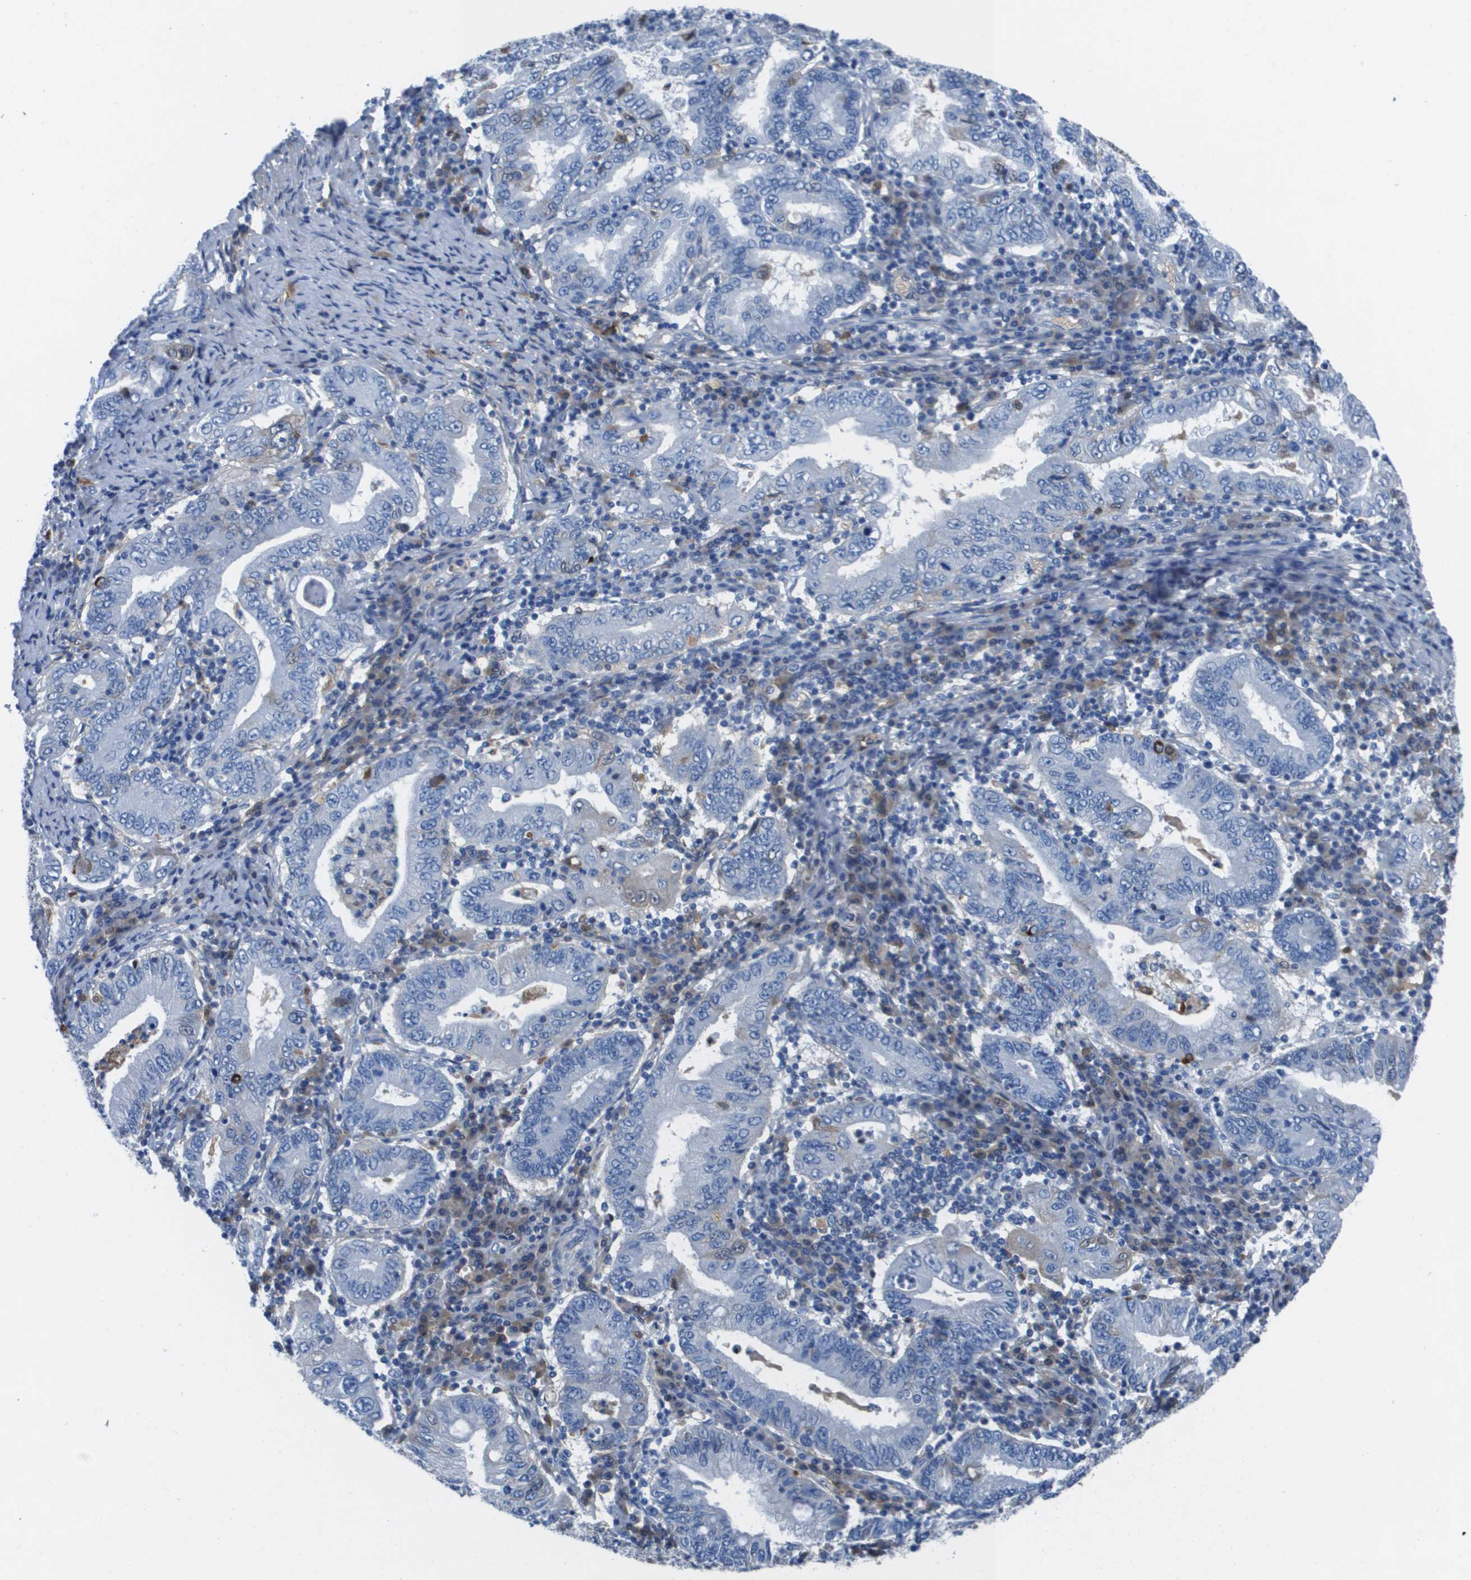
{"staining": {"intensity": "negative", "quantity": "none", "location": "none"}, "tissue": "stomach cancer", "cell_type": "Tumor cells", "image_type": "cancer", "snomed": [{"axis": "morphology", "description": "Normal tissue, NOS"}, {"axis": "morphology", "description": "Adenocarcinoma, NOS"}, {"axis": "topography", "description": "Esophagus"}, {"axis": "topography", "description": "Stomach, upper"}, {"axis": "topography", "description": "Peripheral nerve tissue"}], "caption": "IHC of stomach cancer (adenocarcinoma) shows no positivity in tumor cells. (DAB (3,3'-diaminobenzidine) immunohistochemistry visualized using brightfield microscopy, high magnification).", "gene": "VTN", "patient": {"sex": "male", "age": 62}}